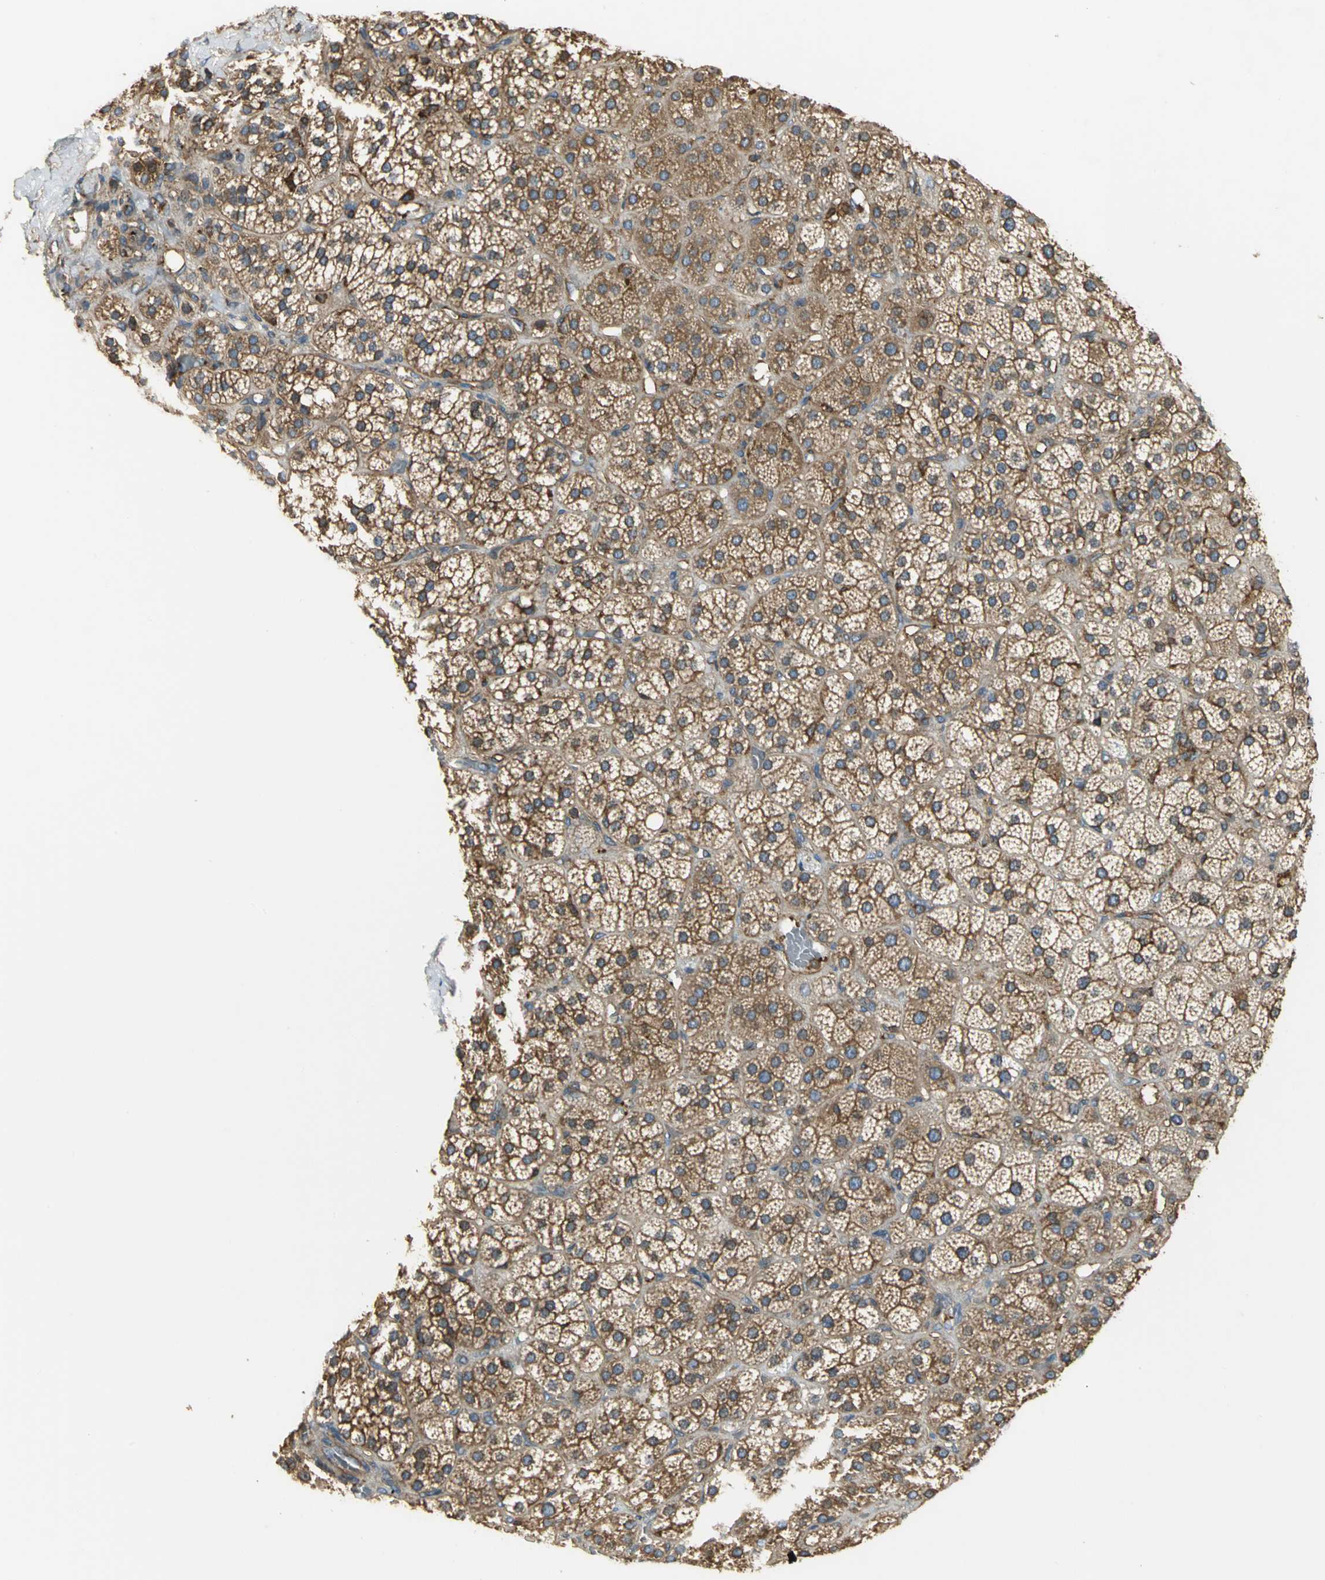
{"staining": {"intensity": "moderate", "quantity": ">75%", "location": "cytoplasmic/membranous,nuclear"}, "tissue": "adrenal gland", "cell_type": "Glandular cells", "image_type": "normal", "snomed": [{"axis": "morphology", "description": "Normal tissue, NOS"}, {"axis": "topography", "description": "Adrenal gland"}], "caption": "DAB immunohistochemical staining of benign adrenal gland shows moderate cytoplasmic/membranous,nuclear protein positivity in approximately >75% of glandular cells. Nuclei are stained in blue.", "gene": "TLN1", "patient": {"sex": "female", "age": 71}}